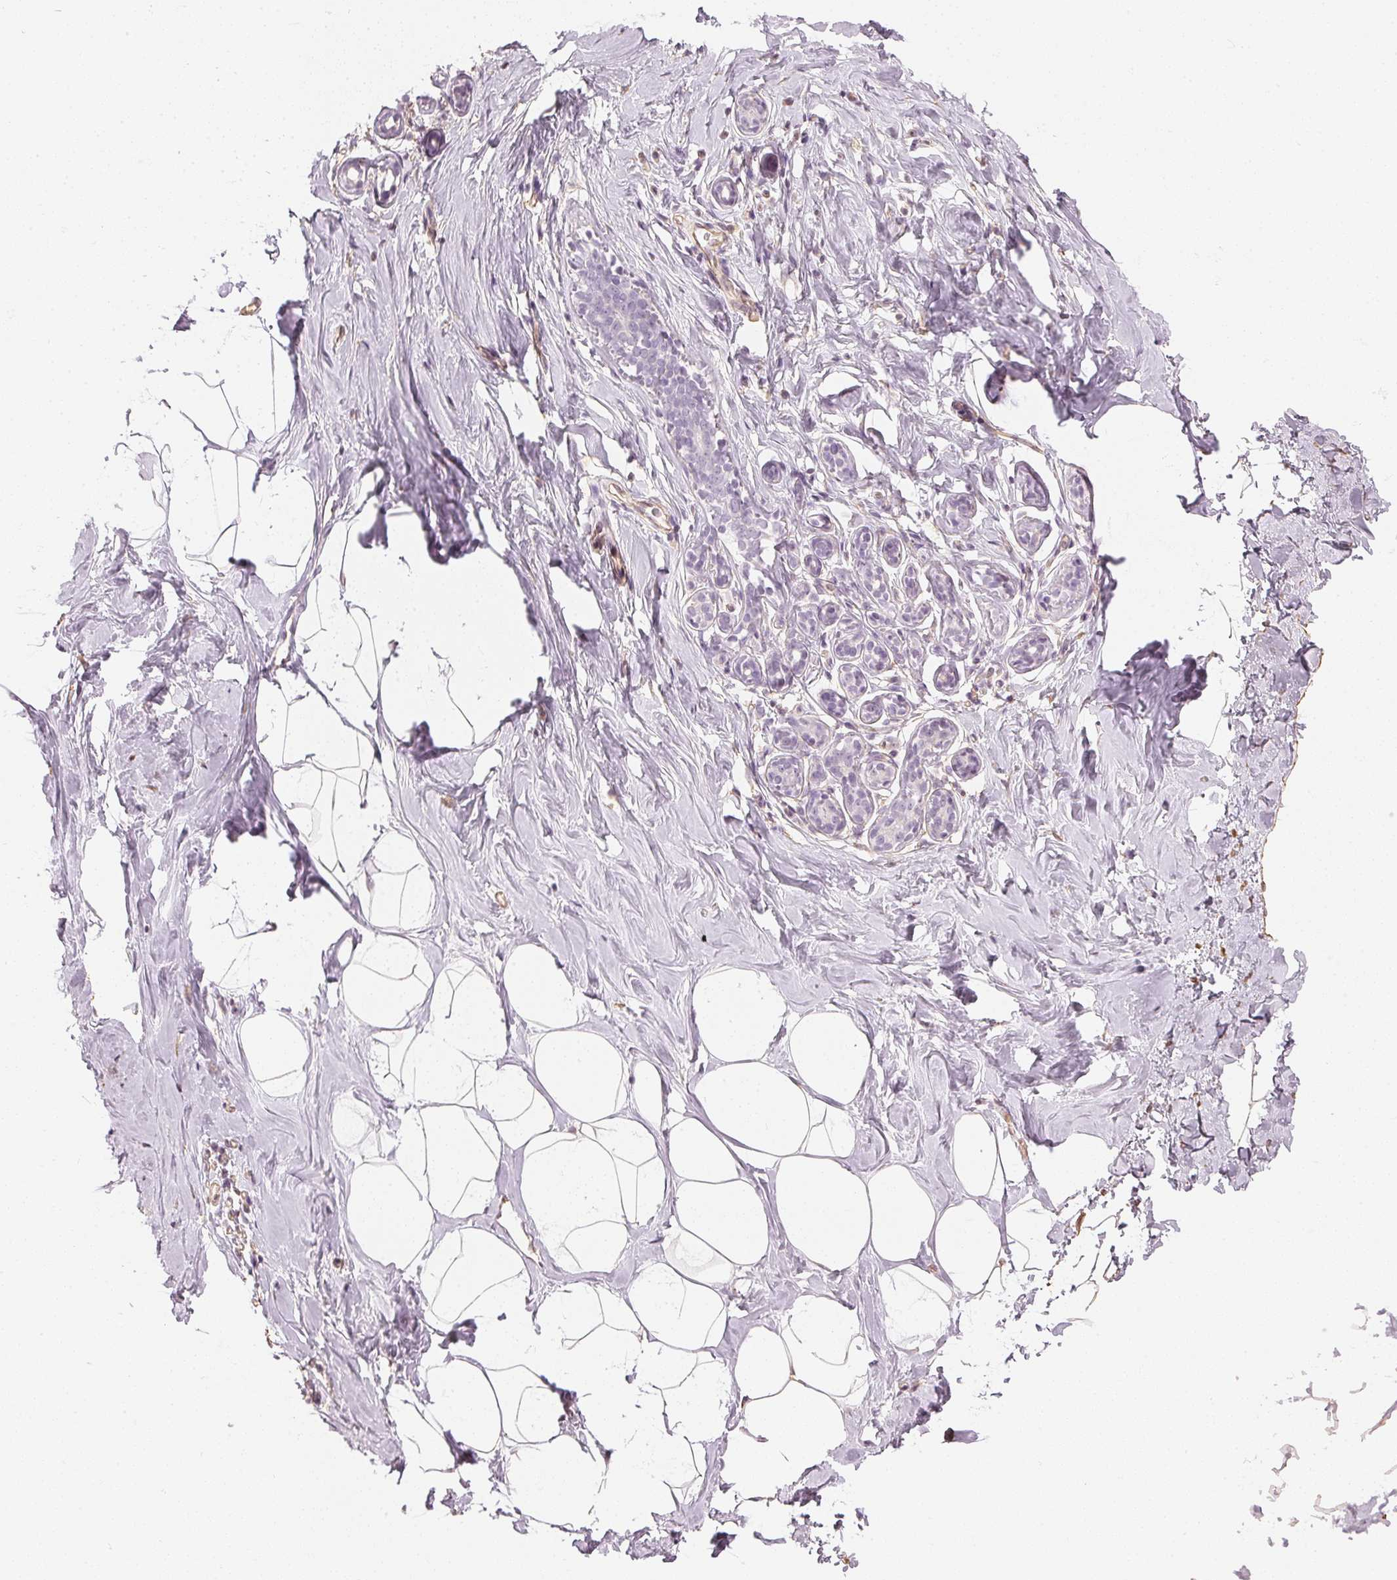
{"staining": {"intensity": "negative", "quantity": "none", "location": "none"}, "tissue": "breast", "cell_type": "Adipocytes", "image_type": "normal", "snomed": [{"axis": "morphology", "description": "Normal tissue, NOS"}, {"axis": "topography", "description": "Breast"}], "caption": "High power microscopy image of an immunohistochemistry photomicrograph of benign breast, revealing no significant staining in adipocytes.", "gene": "APLP1", "patient": {"sex": "female", "age": 32}}